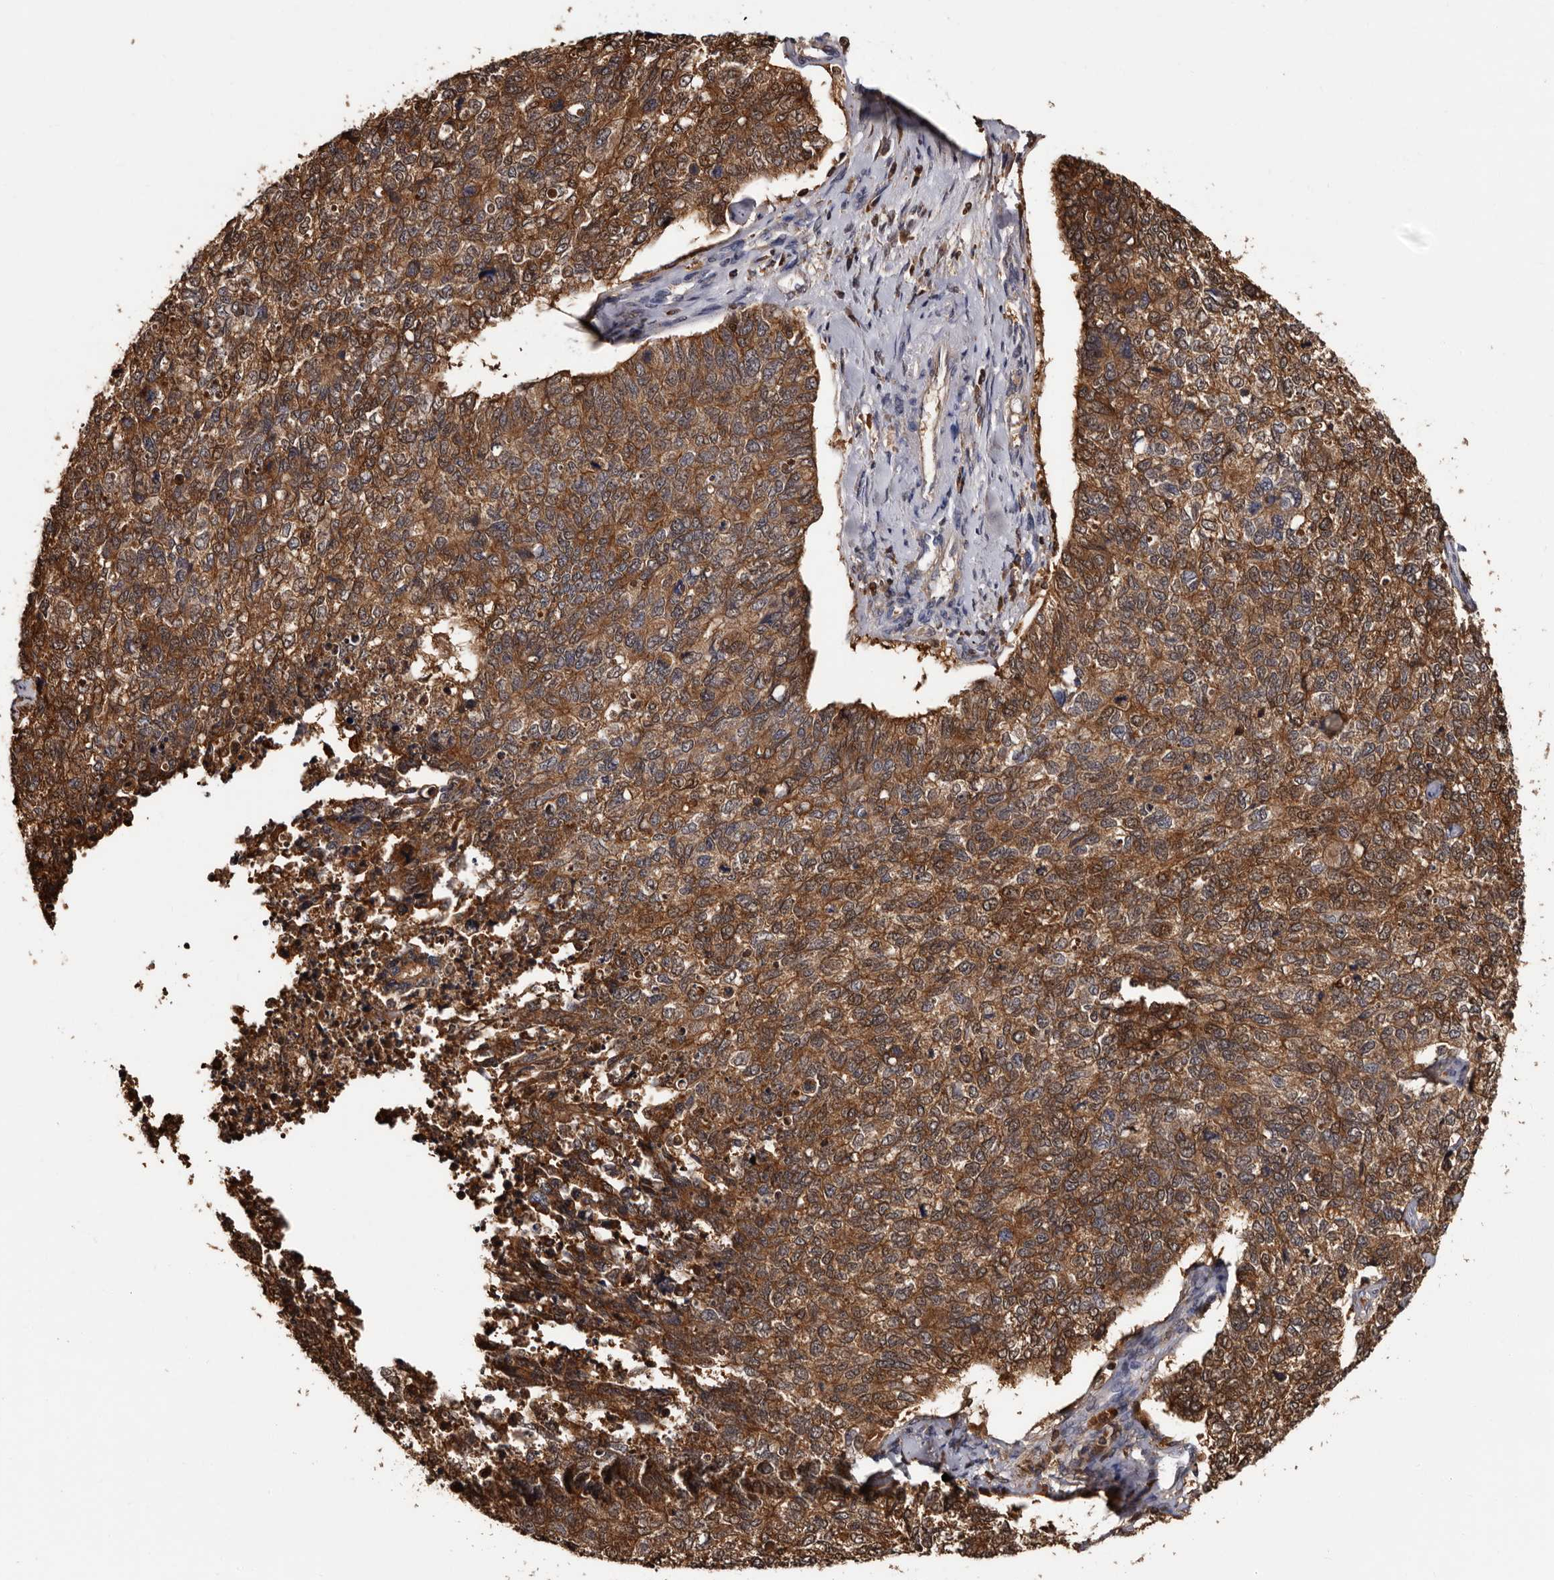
{"staining": {"intensity": "strong", "quantity": ">75%", "location": "cytoplasmic/membranous"}, "tissue": "cervical cancer", "cell_type": "Tumor cells", "image_type": "cancer", "snomed": [{"axis": "morphology", "description": "Squamous cell carcinoma, NOS"}, {"axis": "topography", "description": "Cervix"}], "caption": "Cervical squamous cell carcinoma tissue displays strong cytoplasmic/membranous staining in approximately >75% of tumor cells Nuclei are stained in blue.", "gene": "DNPH1", "patient": {"sex": "female", "age": 63}}